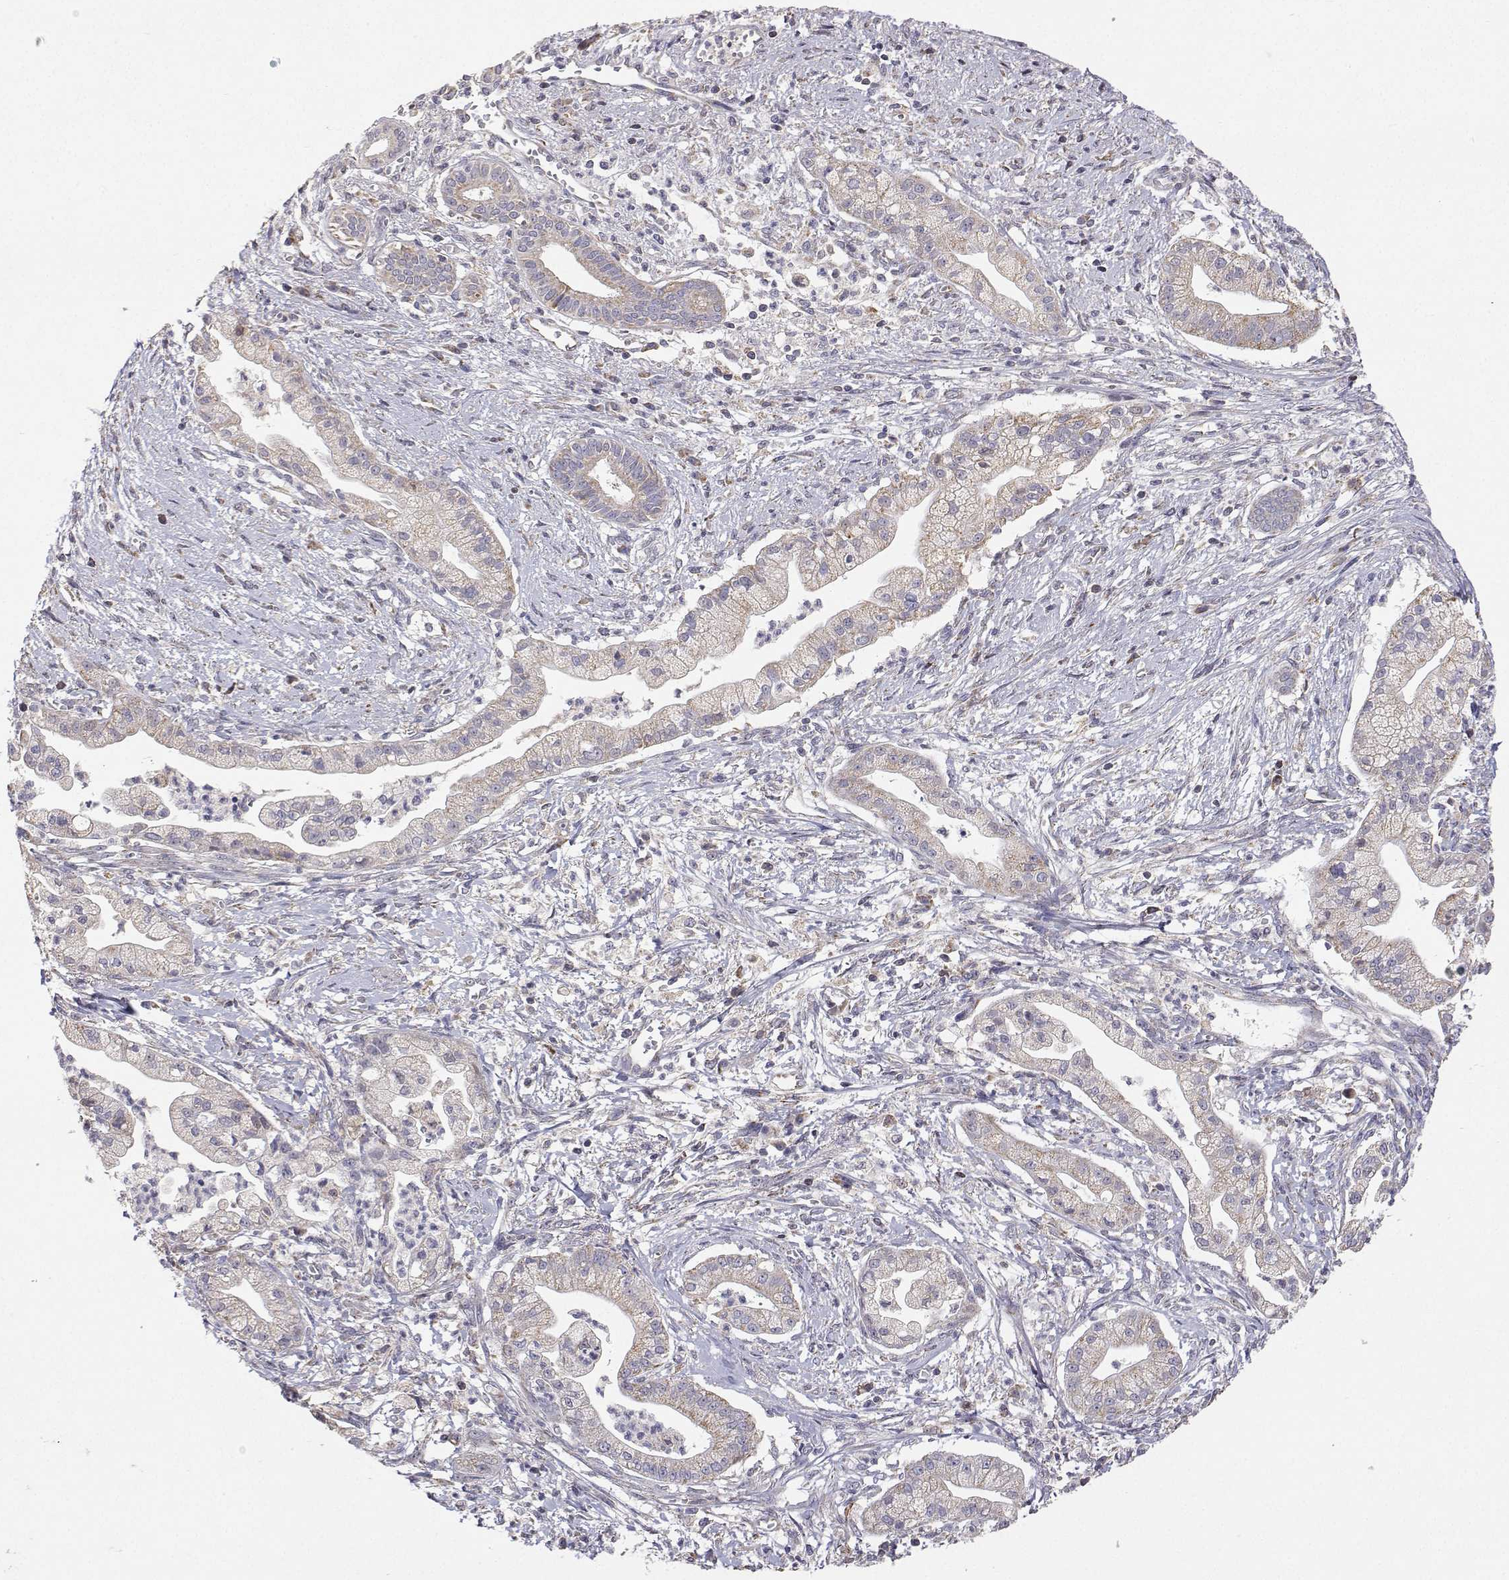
{"staining": {"intensity": "weak", "quantity": "<25%", "location": "cytoplasmic/membranous"}, "tissue": "pancreatic cancer", "cell_type": "Tumor cells", "image_type": "cancer", "snomed": [{"axis": "morphology", "description": "Normal tissue, NOS"}, {"axis": "morphology", "description": "Adenocarcinoma, NOS"}, {"axis": "topography", "description": "Lymph node"}, {"axis": "topography", "description": "Pancreas"}], "caption": "Histopathology image shows no protein expression in tumor cells of pancreatic adenocarcinoma tissue. (DAB immunohistochemistry, high magnification).", "gene": "MRPL3", "patient": {"sex": "female", "age": 58}}